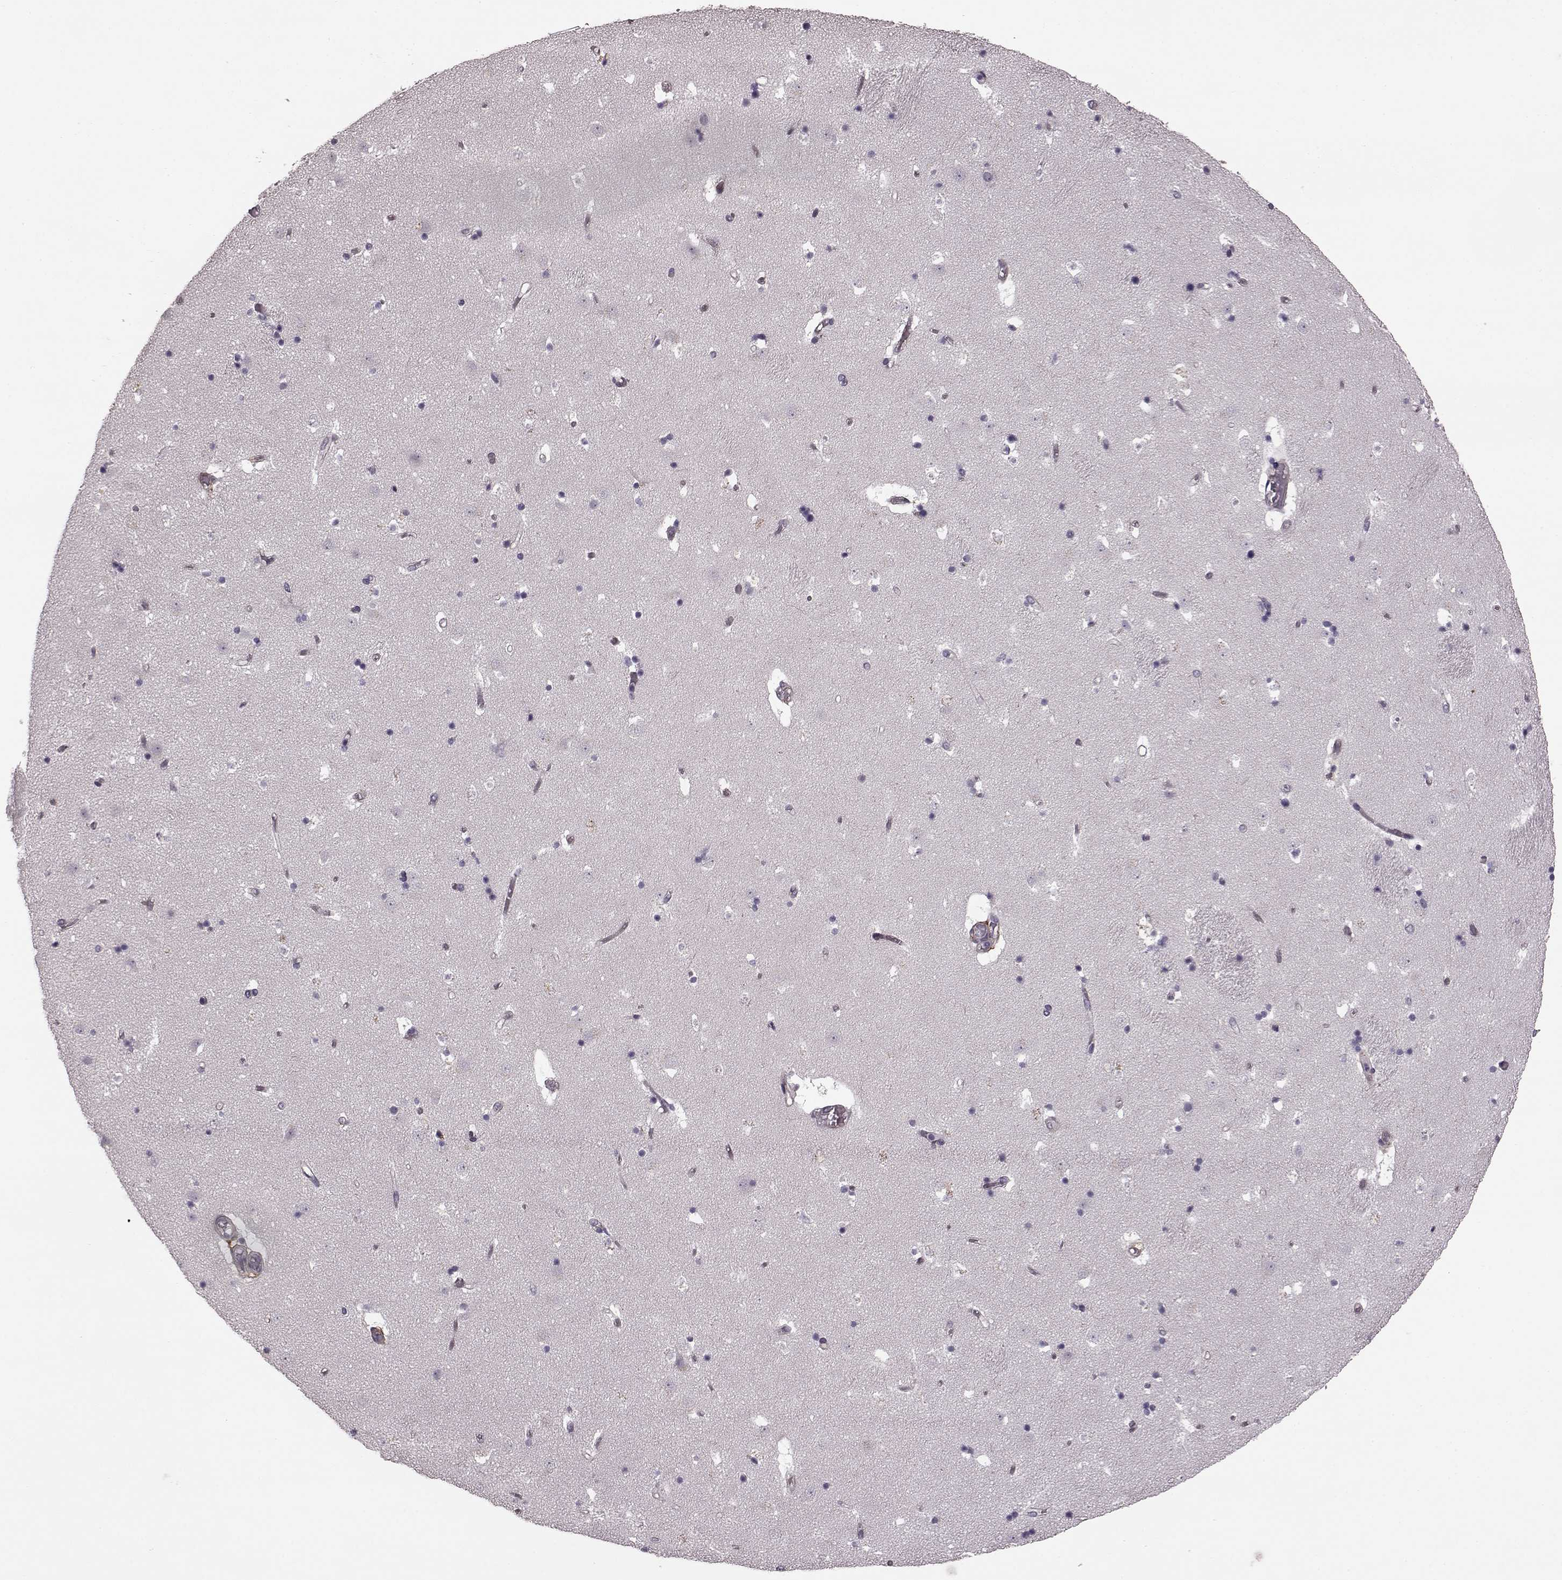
{"staining": {"intensity": "negative", "quantity": "none", "location": "none"}, "tissue": "caudate", "cell_type": "Glial cells", "image_type": "normal", "snomed": [{"axis": "morphology", "description": "Normal tissue, NOS"}, {"axis": "topography", "description": "Lateral ventricle wall"}], "caption": "This is a histopathology image of immunohistochemistry (IHC) staining of unremarkable caudate, which shows no expression in glial cells. (DAB immunohistochemistry visualized using brightfield microscopy, high magnification).", "gene": "GRK1", "patient": {"sex": "female", "age": 42}}